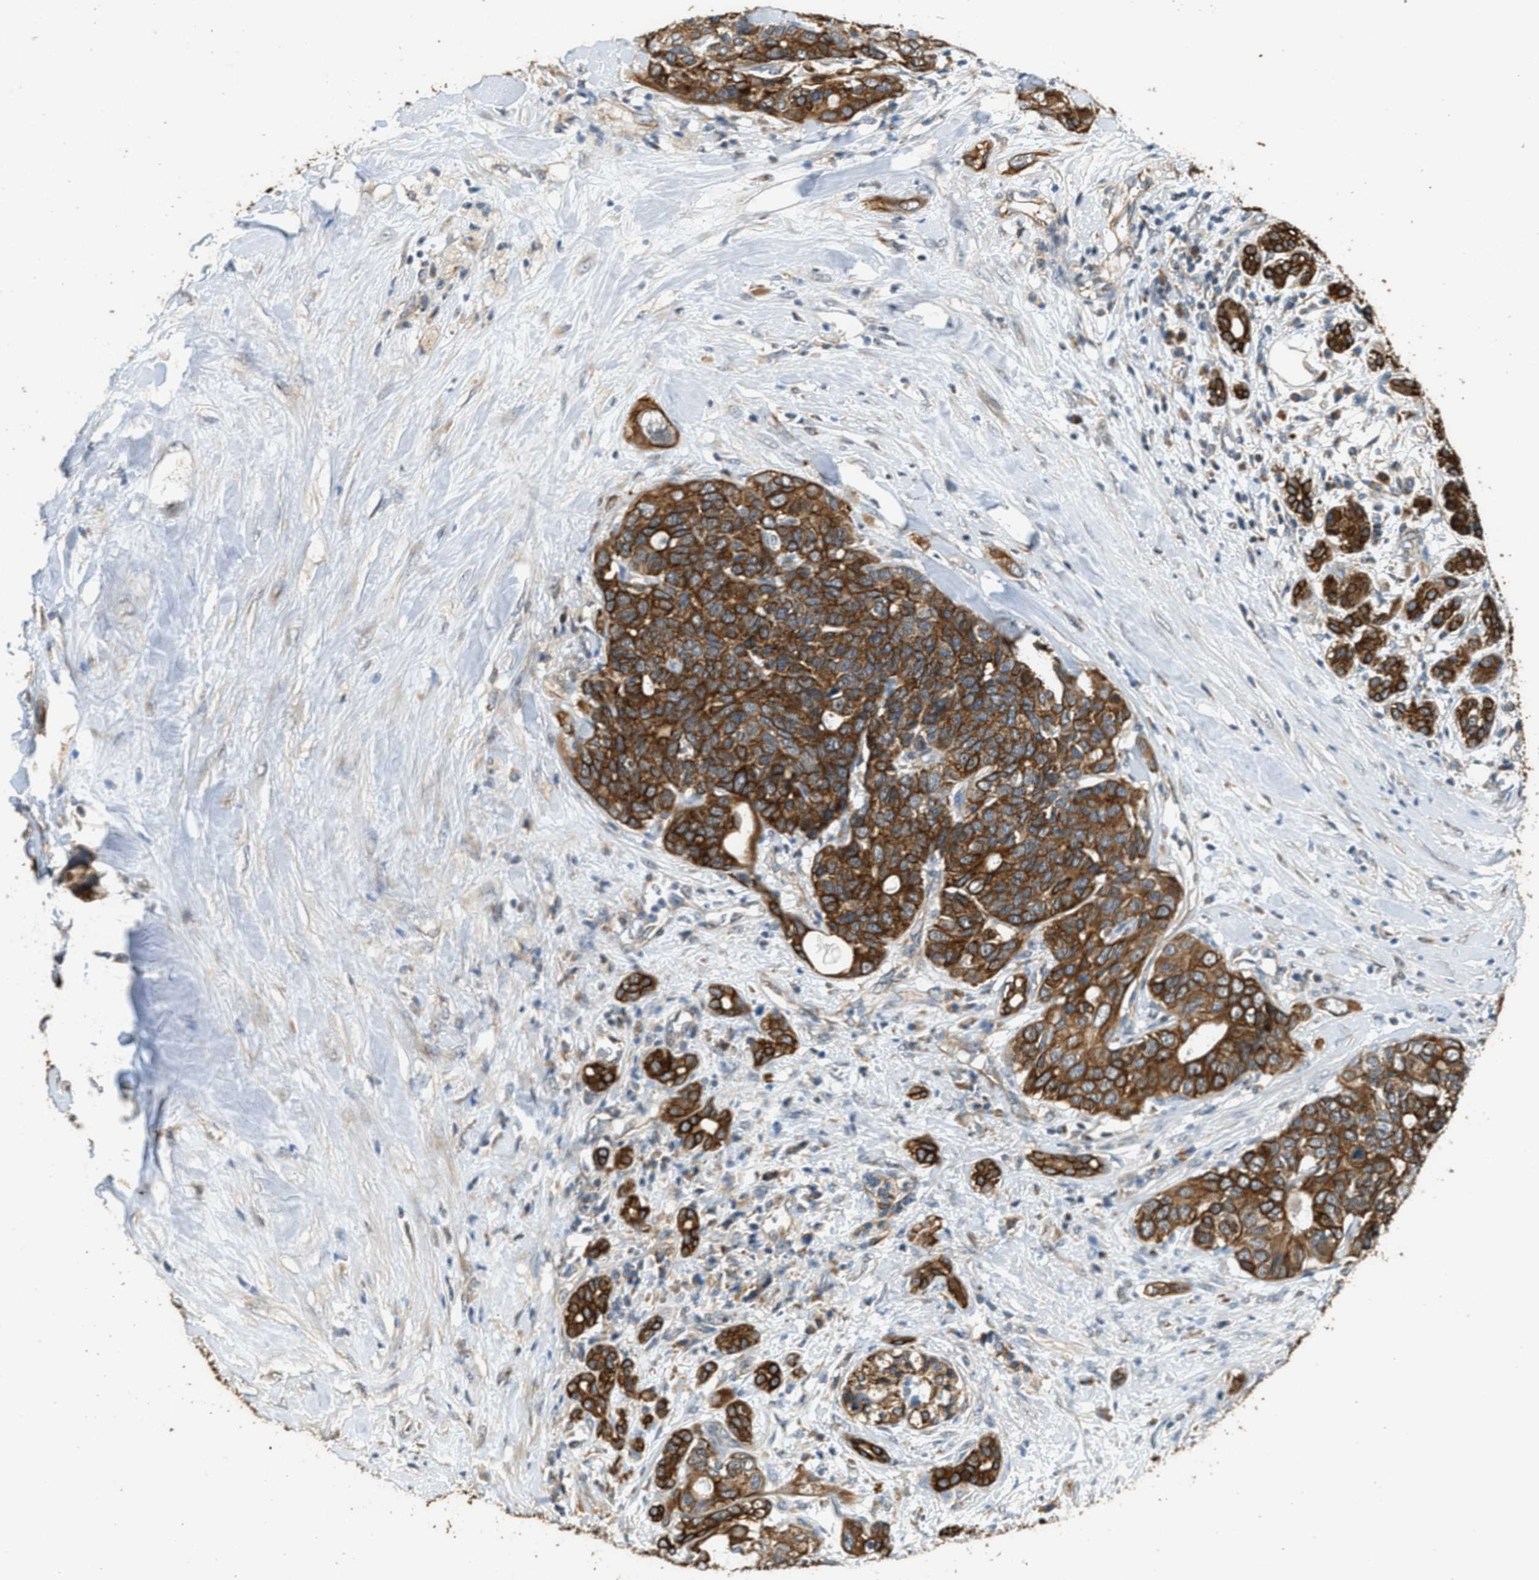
{"staining": {"intensity": "strong", "quantity": ">75%", "location": "cytoplasmic/membranous"}, "tissue": "pancreatic cancer", "cell_type": "Tumor cells", "image_type": "cancer", "snomed": [{"axis": "morphology", "description": "Adenocarcinoma, NOS"}, {"axis": "topography", "description": "Pancreas"}], "caption": "Tumor cells demonstrate high levels of strong cytoplasmic/membranous positivity in about >75% of cells in adenocarcinoma (pancreatic).", "gene": "PCLO", "patient": {"sex": "female", "age": 56}}